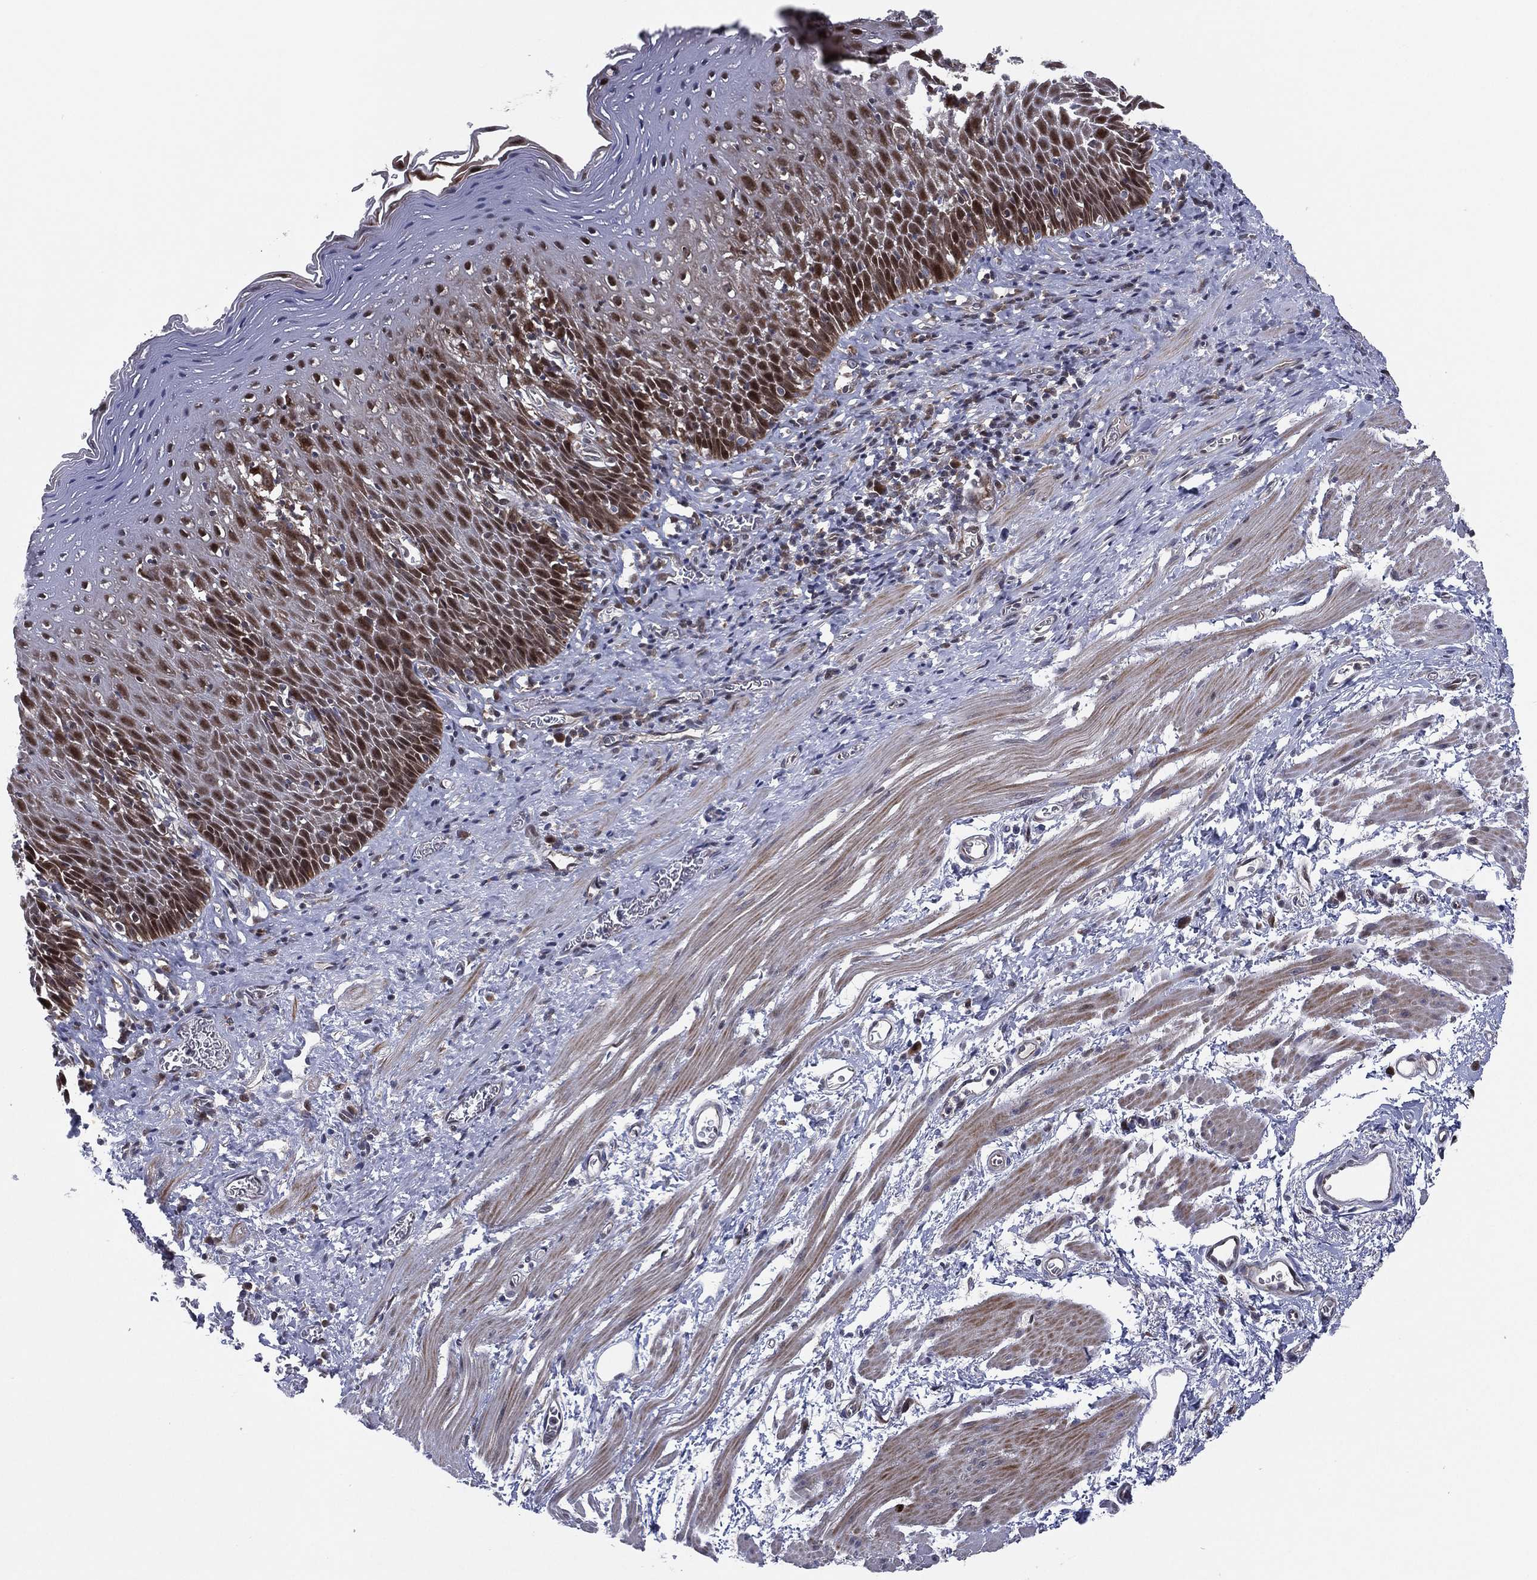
{"staining": {"intensity": "strong", "quantity": "<25%", "location": "cytoplasmic/membranous,nuclear"}, "tissue": "esophagus", "cell_type": "Squamous epithelial cells", "image_type": "normal", "snomed": [{"axis": "morphology", "description": "Normal tissue, NOS"}, {"axis": "morphology", "description": "Adenocarcinoma, NOS"}, {"axis": "topography", "description": "Esophagus"}, {"axis": "topography", "description": "Stomach, upper"}], "caption": "This photomicrograph demonstrates immunohistochemistry (IHC) staining of unremarkable esophagus, with medium strong cytoplasmic/membranous,nuclear staining in approximately <25% of squamous epithelial cells.", "gene": "UTP14A", "patient": {"sex": "male", "age": 74}}